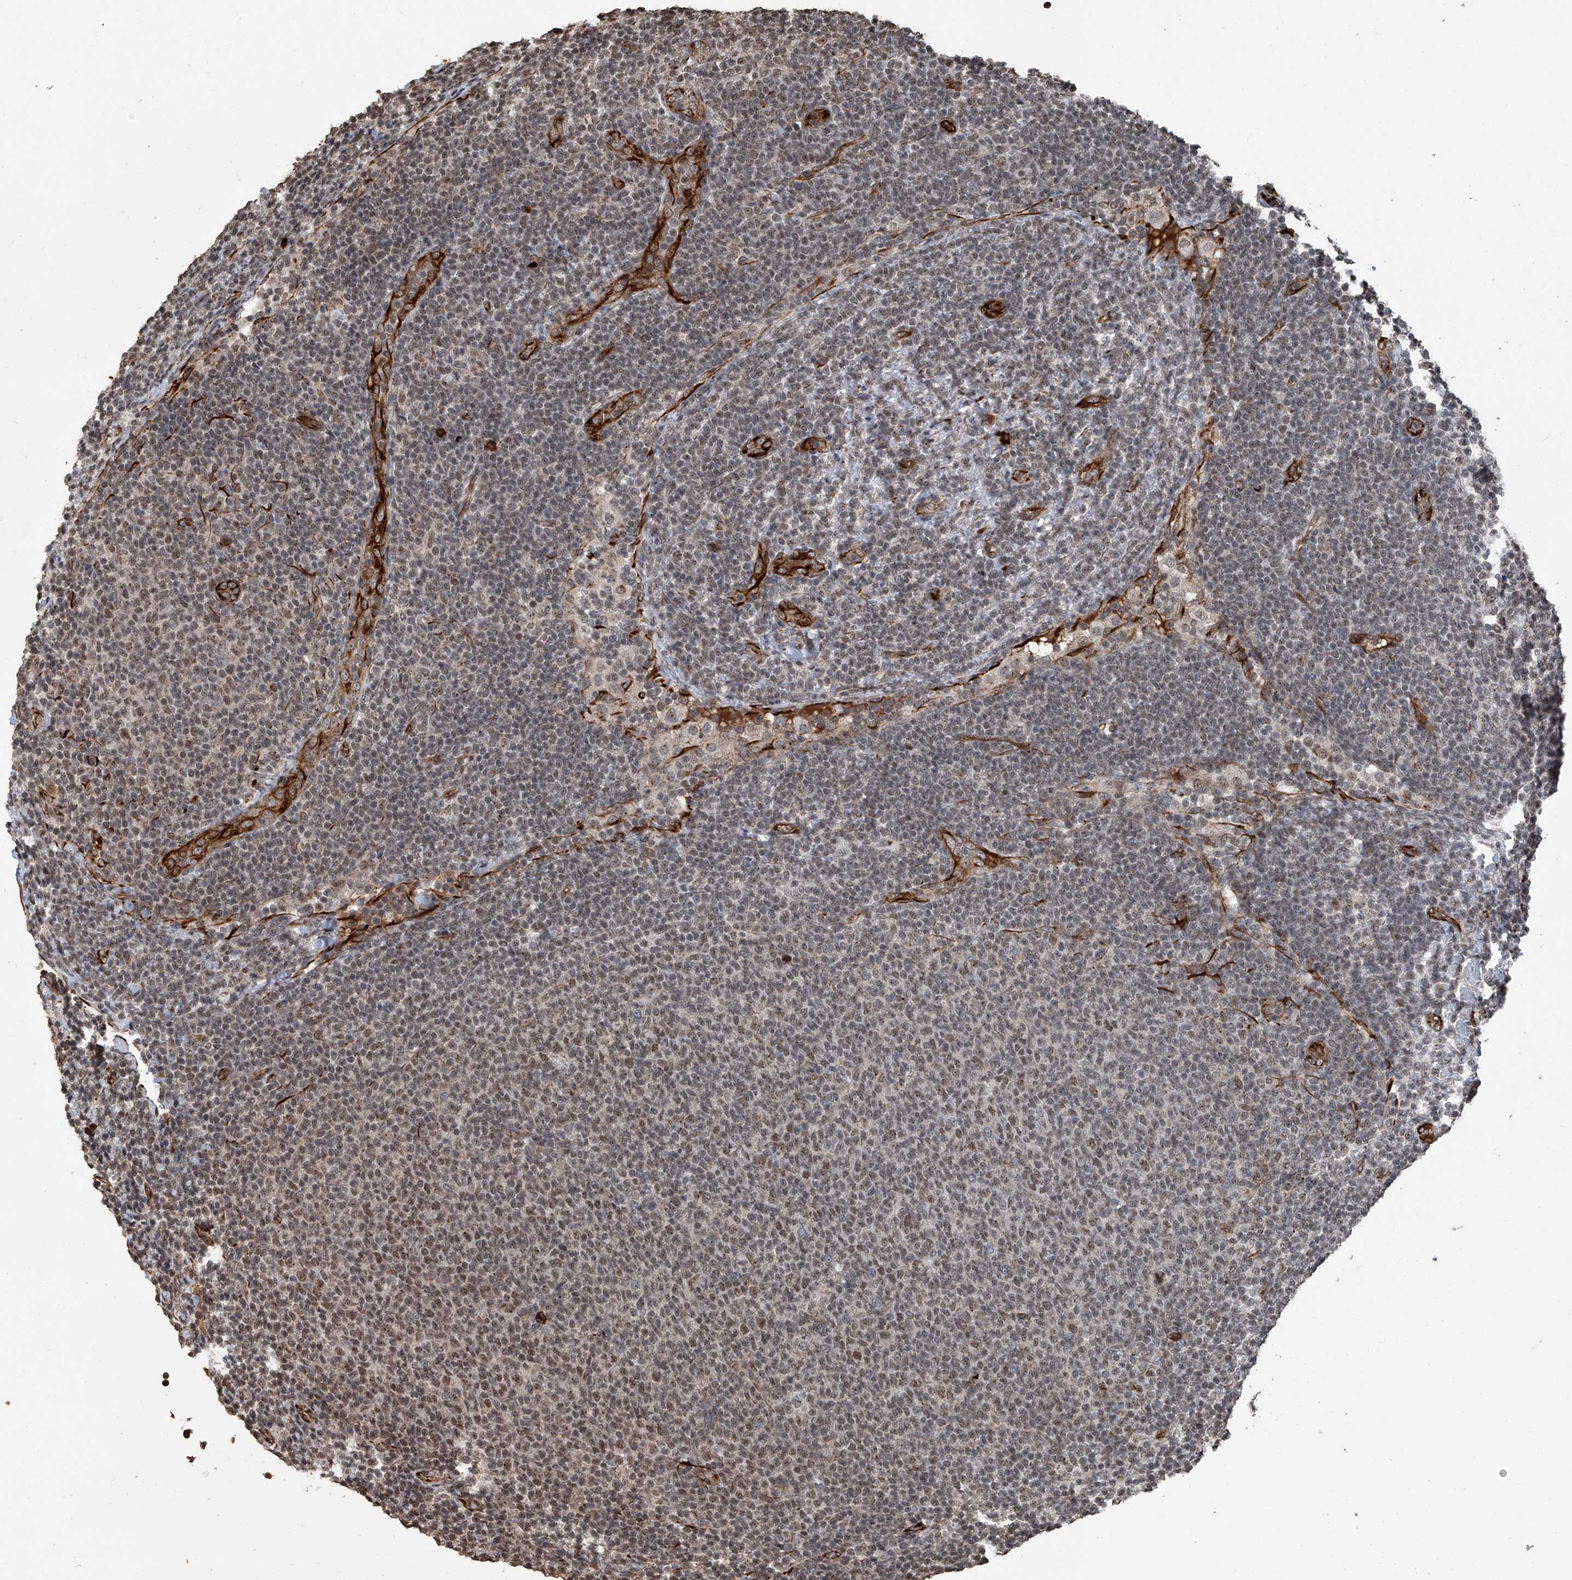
{"staining": {"intensity": "weak", "quantity": "25%-75%", "location": "nuclear"}, "tissue": "lymphoma", "cell_type": "Tumor cells", "image_type": "cancer", "snomed": [{"axis": "morphology", "description": "Malignant lymphoma, non-Hodgkin's type, Low grade"}, {"axis": "topography", "description": "Lymph node"}], "caption": "The histopathology image reveals immunohistochemical staining of low-grade malignant lymphoma, non-Hodgkin's type. There is weak nuclear staining is identified in about 25%-75% of tumor cells.", "gene": "GPR132", "patient": {"sex": "male", "age": 66}}